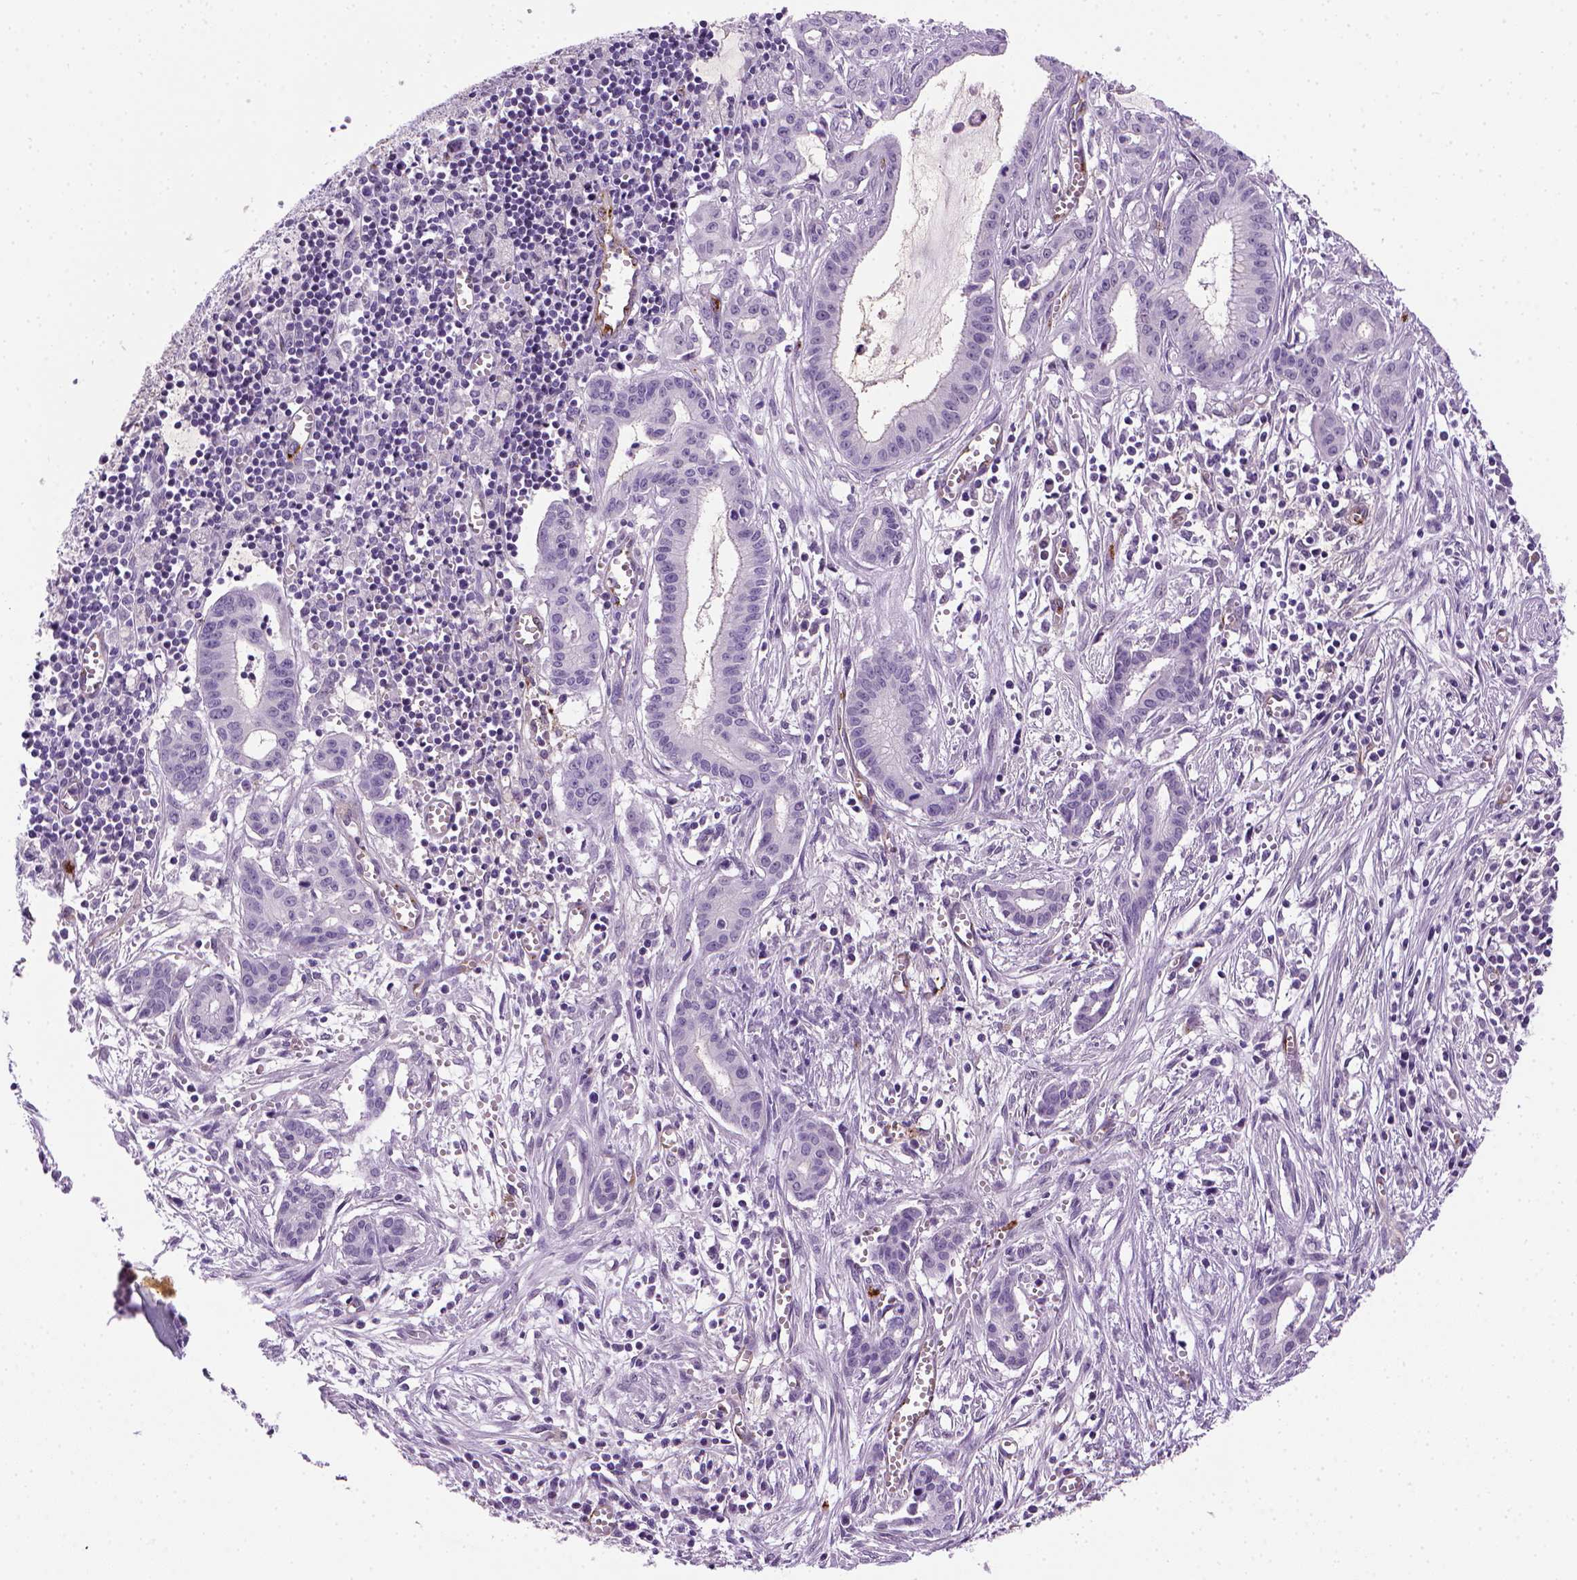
{"staining": {"intensity": "negative", "quantity": "none", "location": "none"}, "tissue": "pancreatic cancer", "cell_type": "Tumor cells", "image_type": "cancer", "snomed": [{"axis": "morphology", "description": "Adenocarcinoma, NOS"}, {"axis": "topography", "description": "Pancreas"}], "caption": "Histopathology image shows no protein staining in tumor cells of pancreatic cancer (adenocarcinoma) tissue.", "gene": "VWF", "patient": {"sex": "male", "age": 48}}